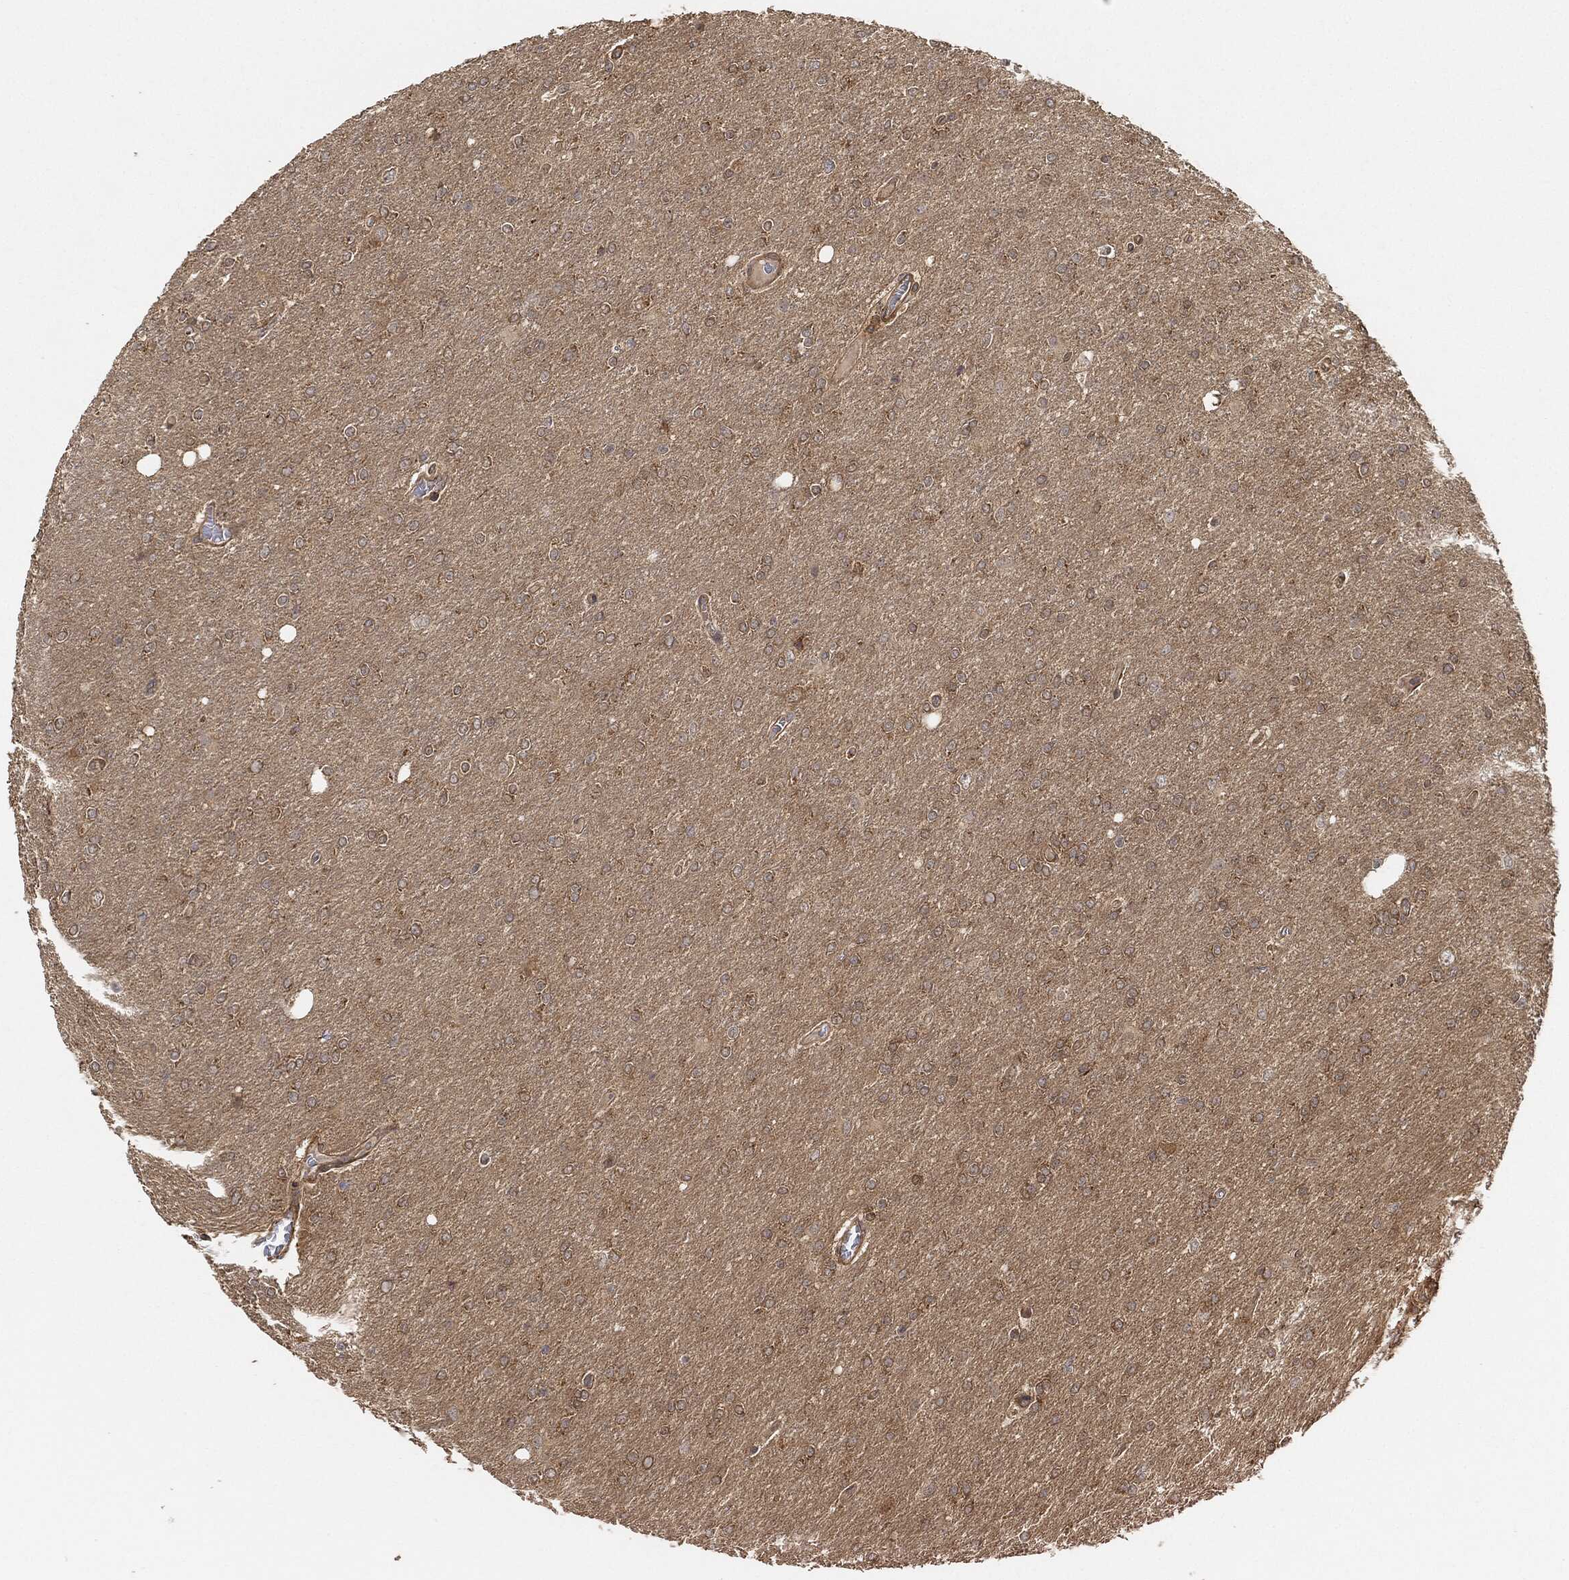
{"staining": {"intensity": "moderate", "quantity": "<25%", "location": "cytoplasmic/membranous"}, "tissue": "glioma", "cell_type": "Tumor cells", "image_type": "cancer", "snomed": [{"axis": "morphology", "description": "Glioma, malignant, High grade"}, {"axis": "topography", "description": "Cerebral cortex"}], "caption": "Protein analysis of malignant glioma (high-grade) tissue displays moderate cytoplasmic/membranous staining in about <25% of tumor cells. Nuclei are stained in blue.", "gene": "TPT1", "patient": {"sex": "male", "age": 70}}